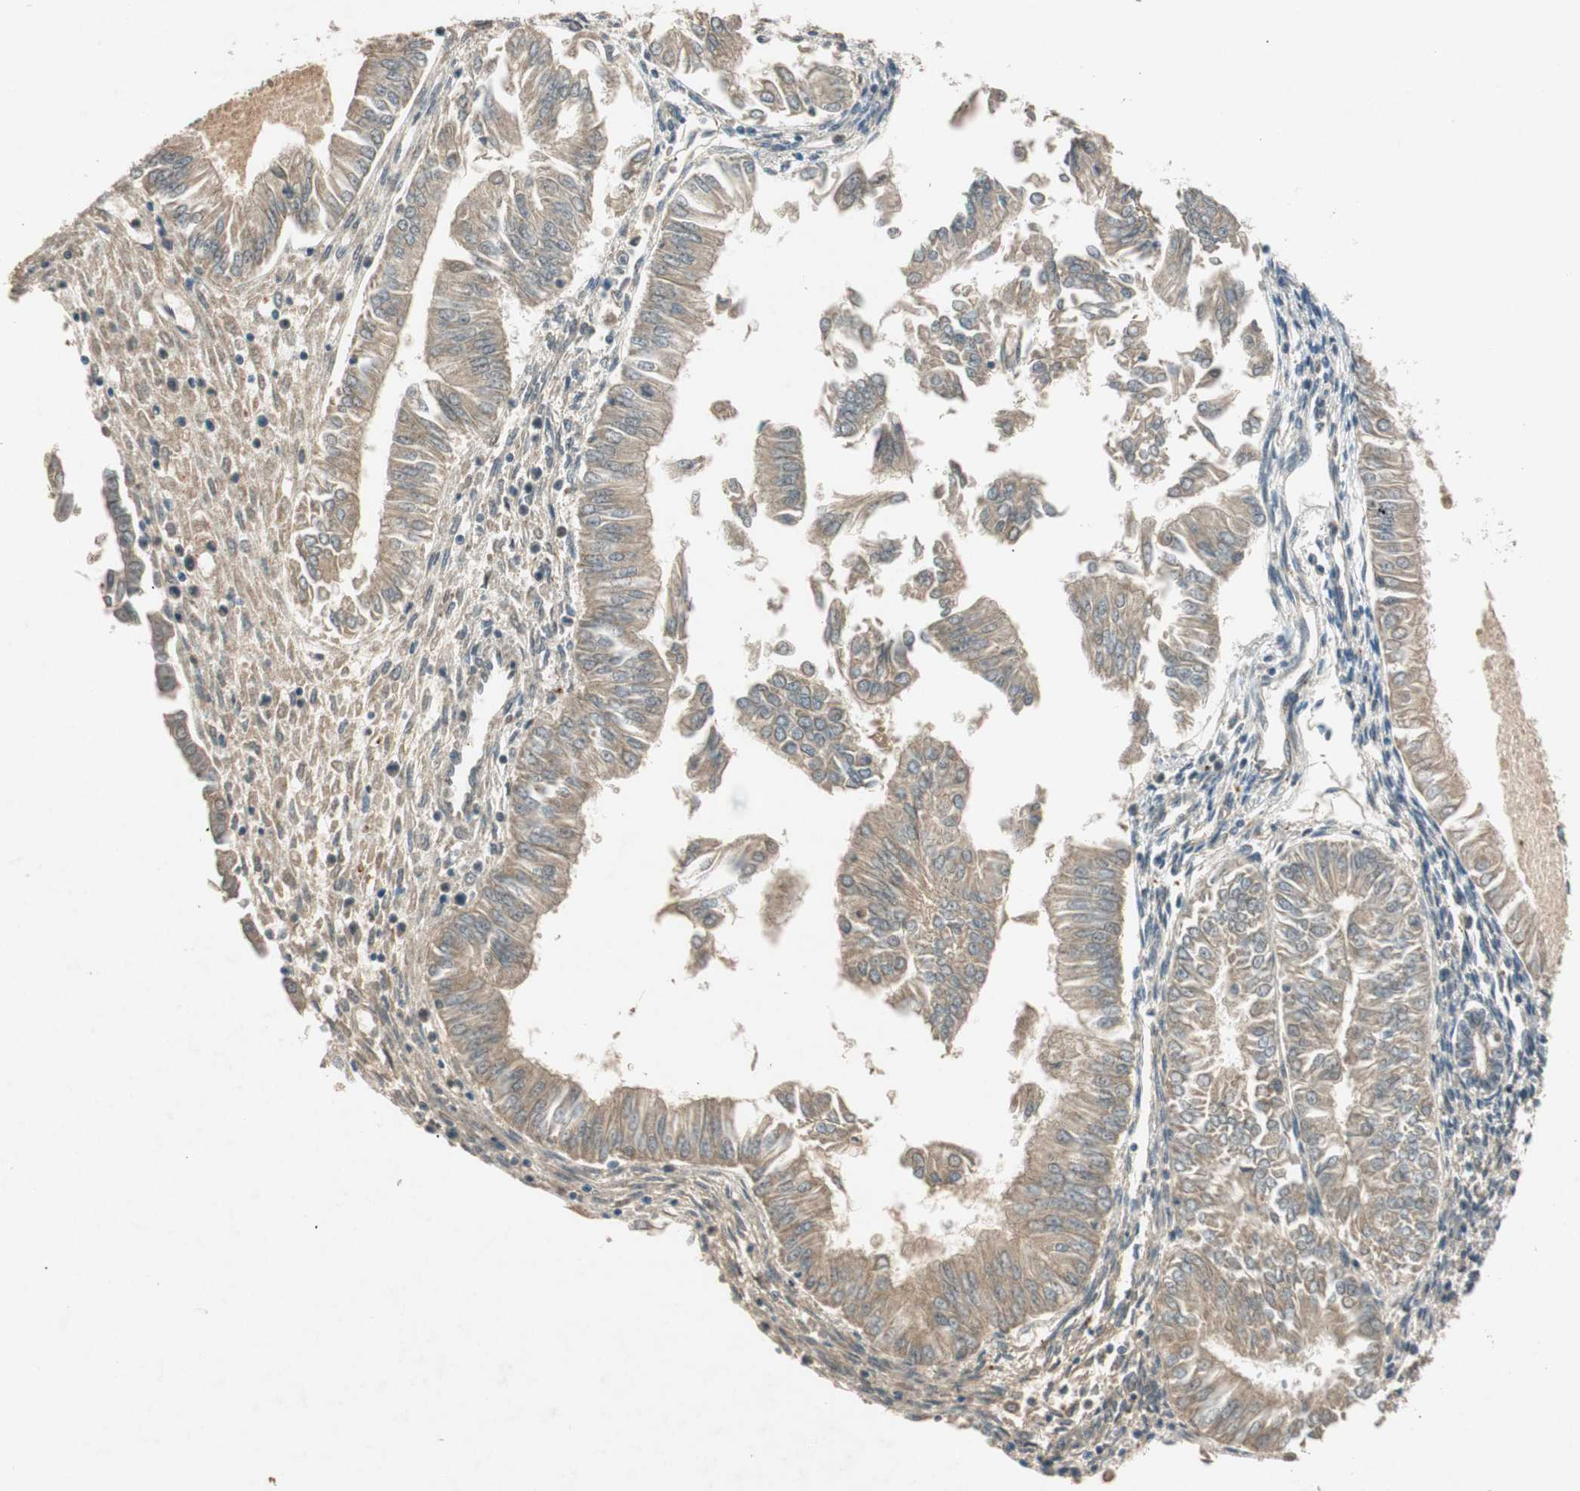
{"staining": {"intensity": "weak", "quantity": ">75%", "location": "cytoplasmic/membranous"}, "tissue": "endometrial cancer", "cell_type": "Tumor cells", "image_type": "cancer", "snomed": [{"axis": "morphology", "description": "Adenocarcinoma, NOS"}, {"axis": "topography", "description": "Endometrium"}], "caption": "Protein staining by immunohistochemistry reveals weak cytoplasmic/membranous positivity in about >75% of tumor cells in endometrial cancer (adenocarcinoma).", "gene": "GLB1", "patient": {"sex": "female", "age": 53}}